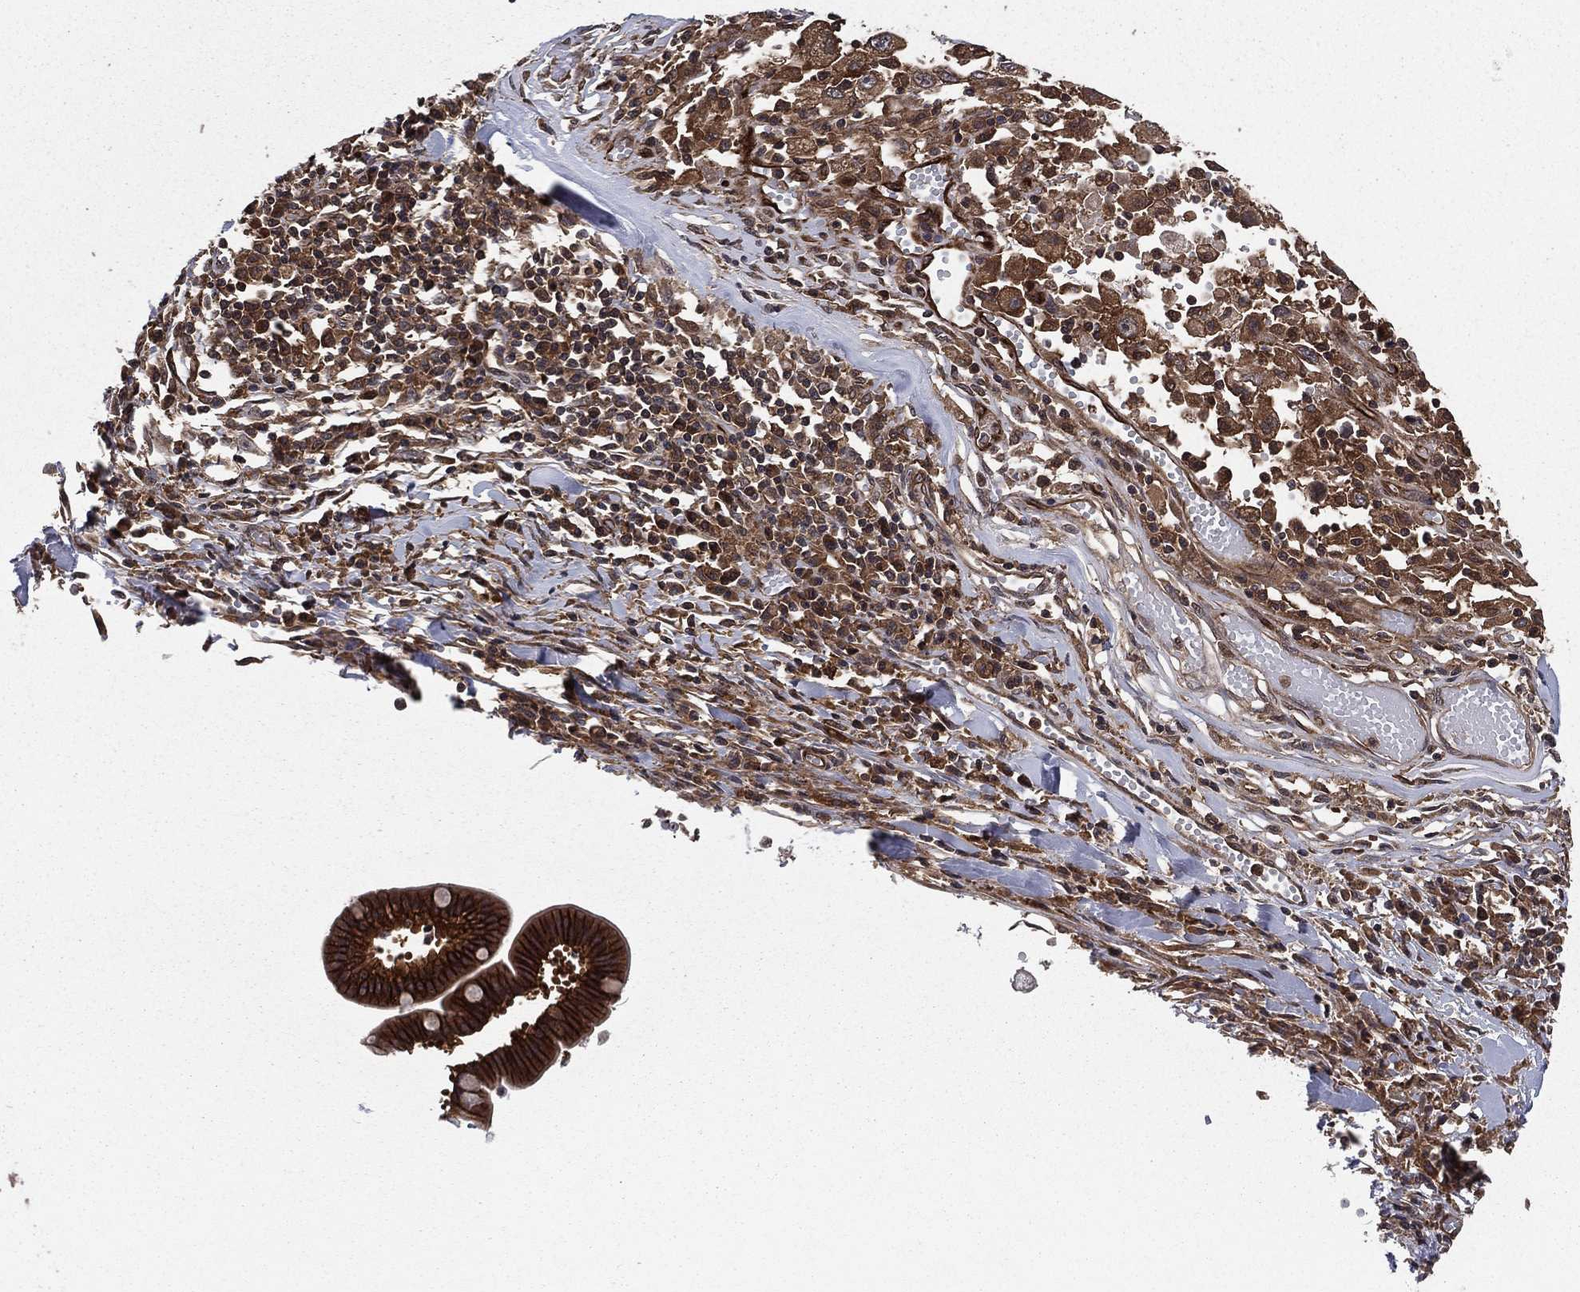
{"staining": {"intensity": "moderate", "quantity": ">75%", "location": "cytoplasmic/membranous"}, "tissue": "melanoma", "cell_type": "Tumor cells", "image_type": "cancer", "snomed": [{"axis": "morphology", "description": "Malignant melanoma, Metastatic site"}, {"axis": "topography", "description": "Lymph node"}], "caption": "DAB (3,3'-diaminobenzidine) immunohistochemical staining of human malignant melanoma (metastatic site) demonstrates moderate cytoplasmic/membranous protein positivity in approximately >75% of tumor cells.", "gene": "CERT1", "patient": {"sex": "male", "age": 50}}